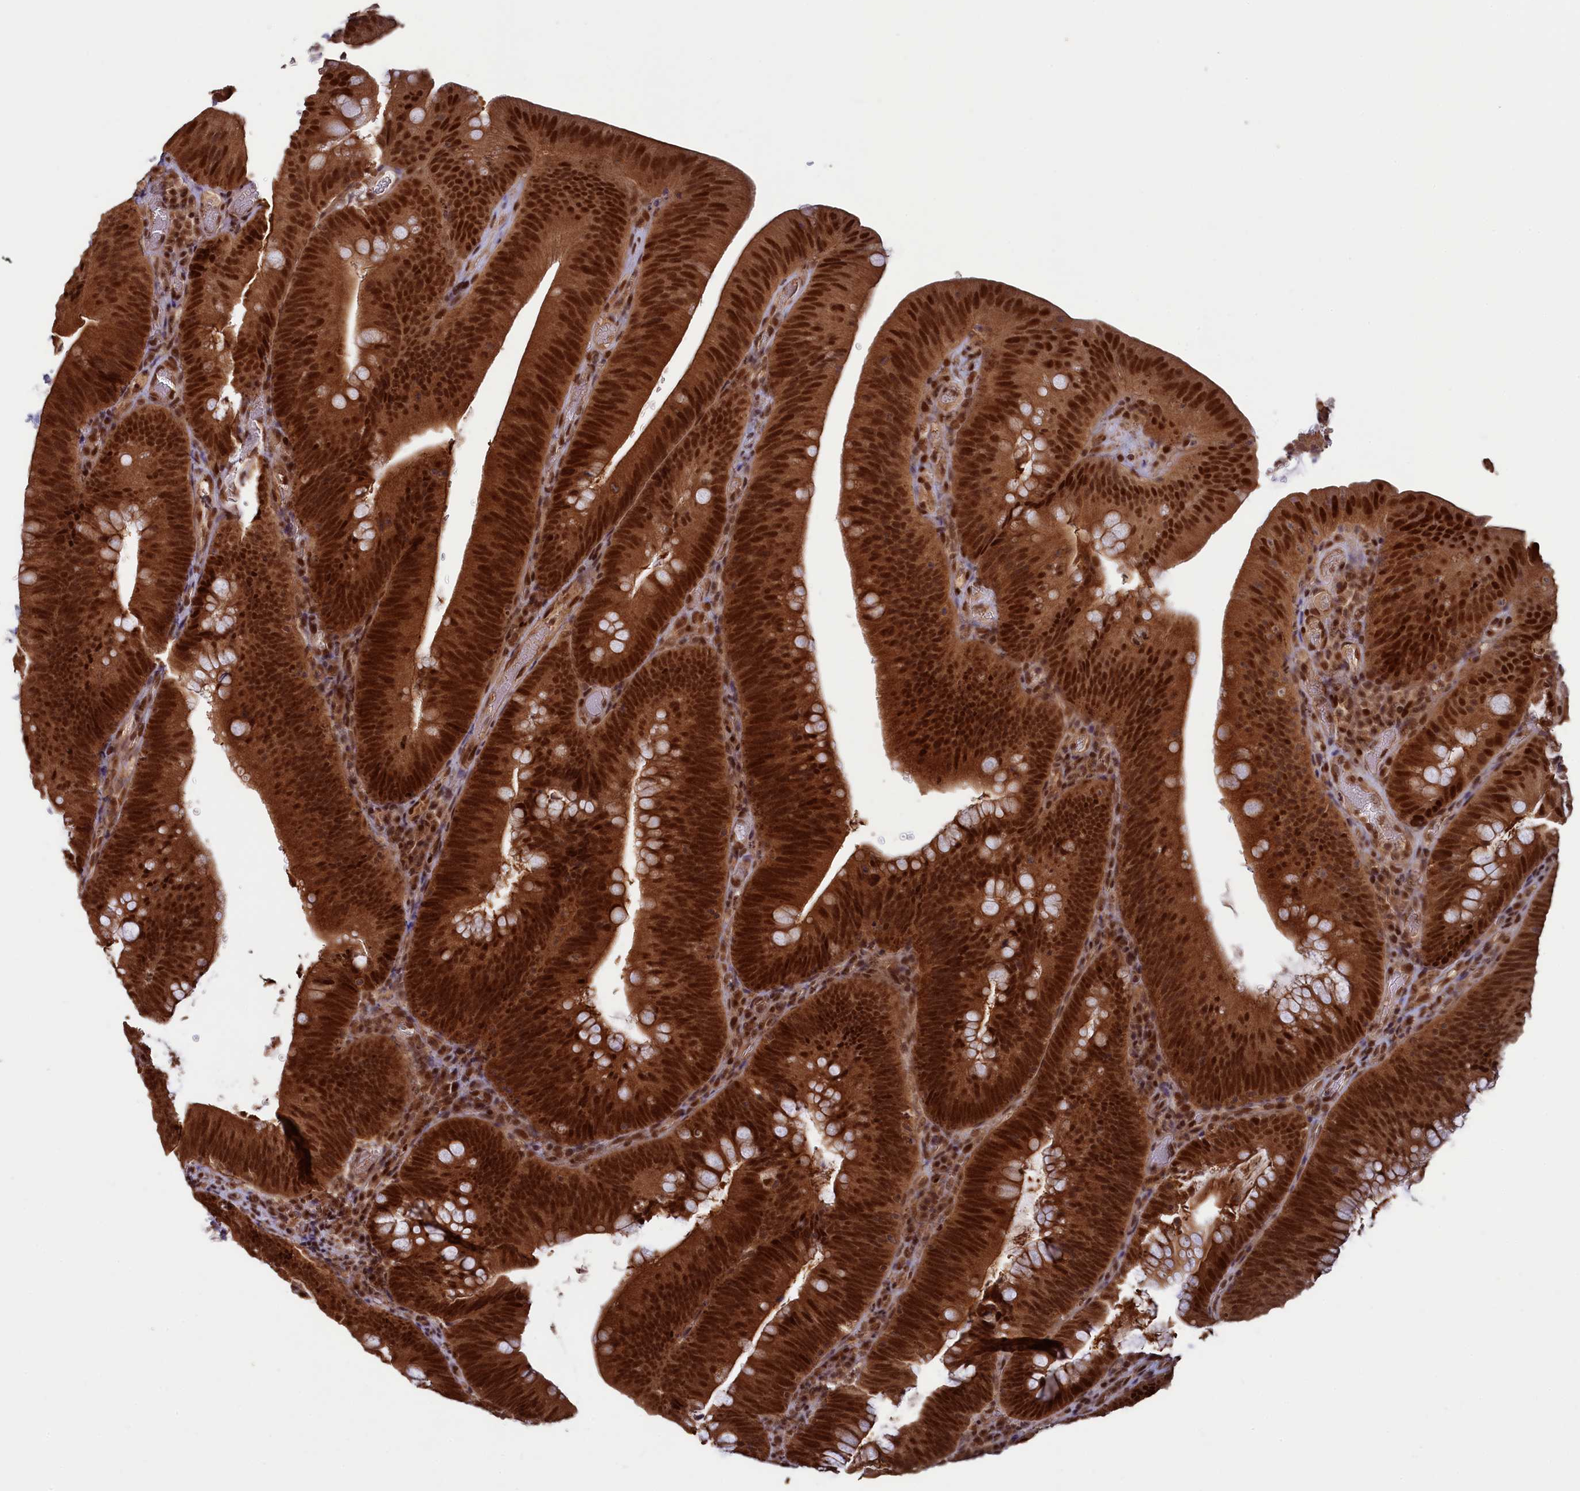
{"staining": {"intensity": "strong", "quantity": ">75%", "location": "cytoplasmic/membranous,nuclear"}, "tissue": "colorectal cancer", "cell_type": "Tumor cells", "image_type": "cancer", "snomed": [{"axis": "morphology", "description": "Normal tissue, NOS"}, {"axis": "topography", "description": "Colon"}], "caption": "This image demonstrates immunohistochemistry (IHC) staining of human colorectal cancer, with high strong cytoplasmic/membranous and nuclear staining in about >75% of tumor cells.", "gene": "NAE1", "patient": {"sex": "female", "age": 82}}